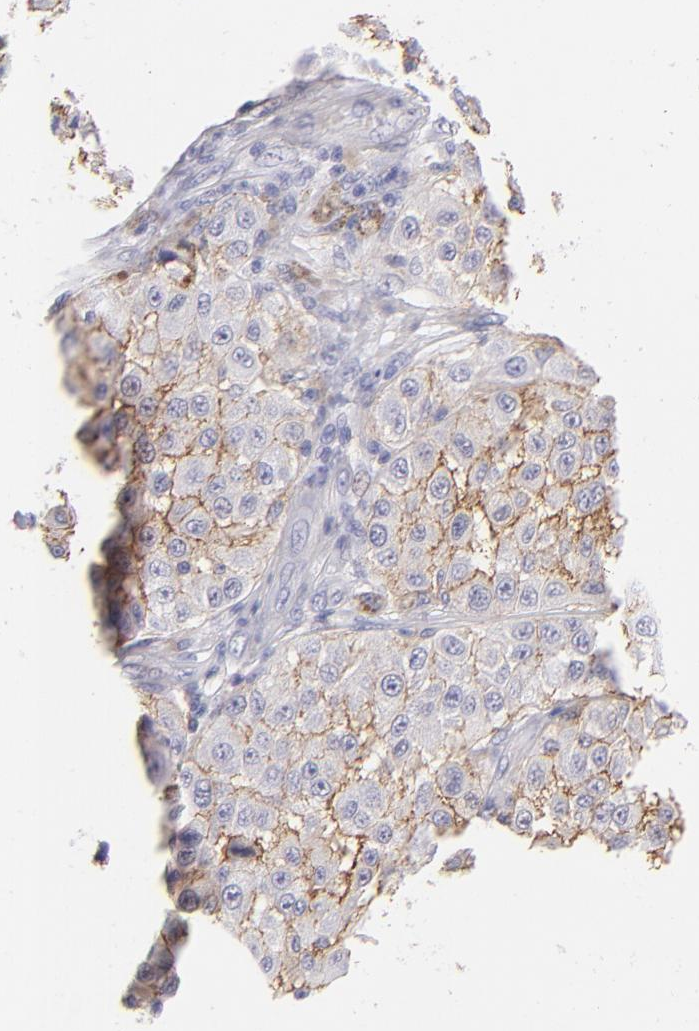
{"staining": {"intensity": "negative", "quantity": "none", "location": "none"}, "tissue": "melanoma", "cell_type": "Tumor cells", "image_type": "cancer", "snomed": [{"axis": "morphology", "description": "Malignant melanoma, NOS"}, {"axis": "topography", "description": "Skin"}], "caption": "Photomicrograph shows no significant protein staining in tumor cells of melanoma. (Immunohistochemistry (ihc), brightfield microscopy, high magnification).", "gene": "CD81", "patient": {"sex": "female", "age": 64}}